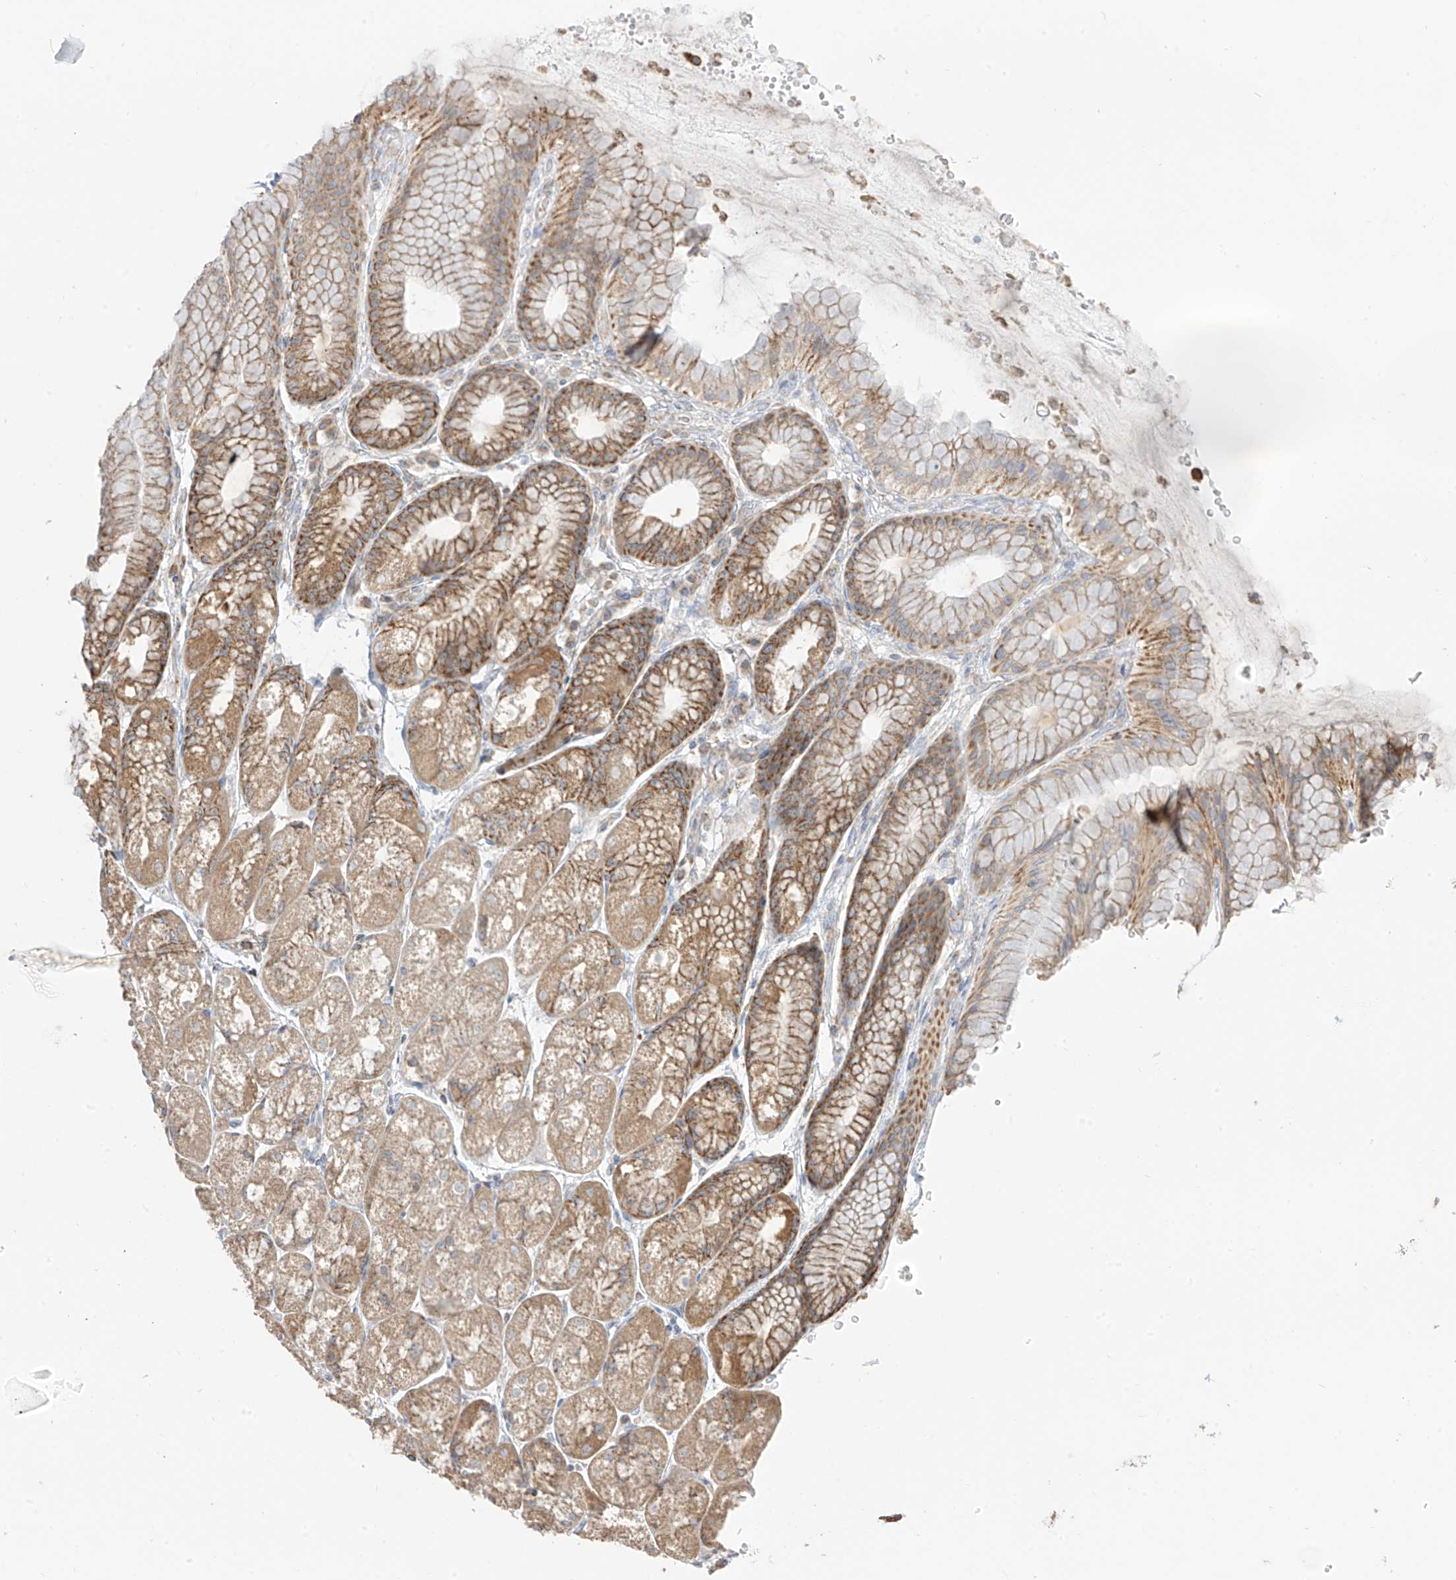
{"staining": {"intensity": "moderate", "quantity": ">75%", "location": "cytoplasmic/membranous"}, "tissue": "stomach", "cell_type": "Glandular cells", "image_type": "normal", "snomed": [{"axis": "morphology", "description": "Normal tissue, NOS"}, {"axis": "topography", "description": "Stomach"}], "caption": "A brown stain labels moderate cytoplasmic/membranous staining of a protein in glandular cells of benign human stomach.", "gene": "ETHE1", "patient": {"sex": "male", "age": 57}}